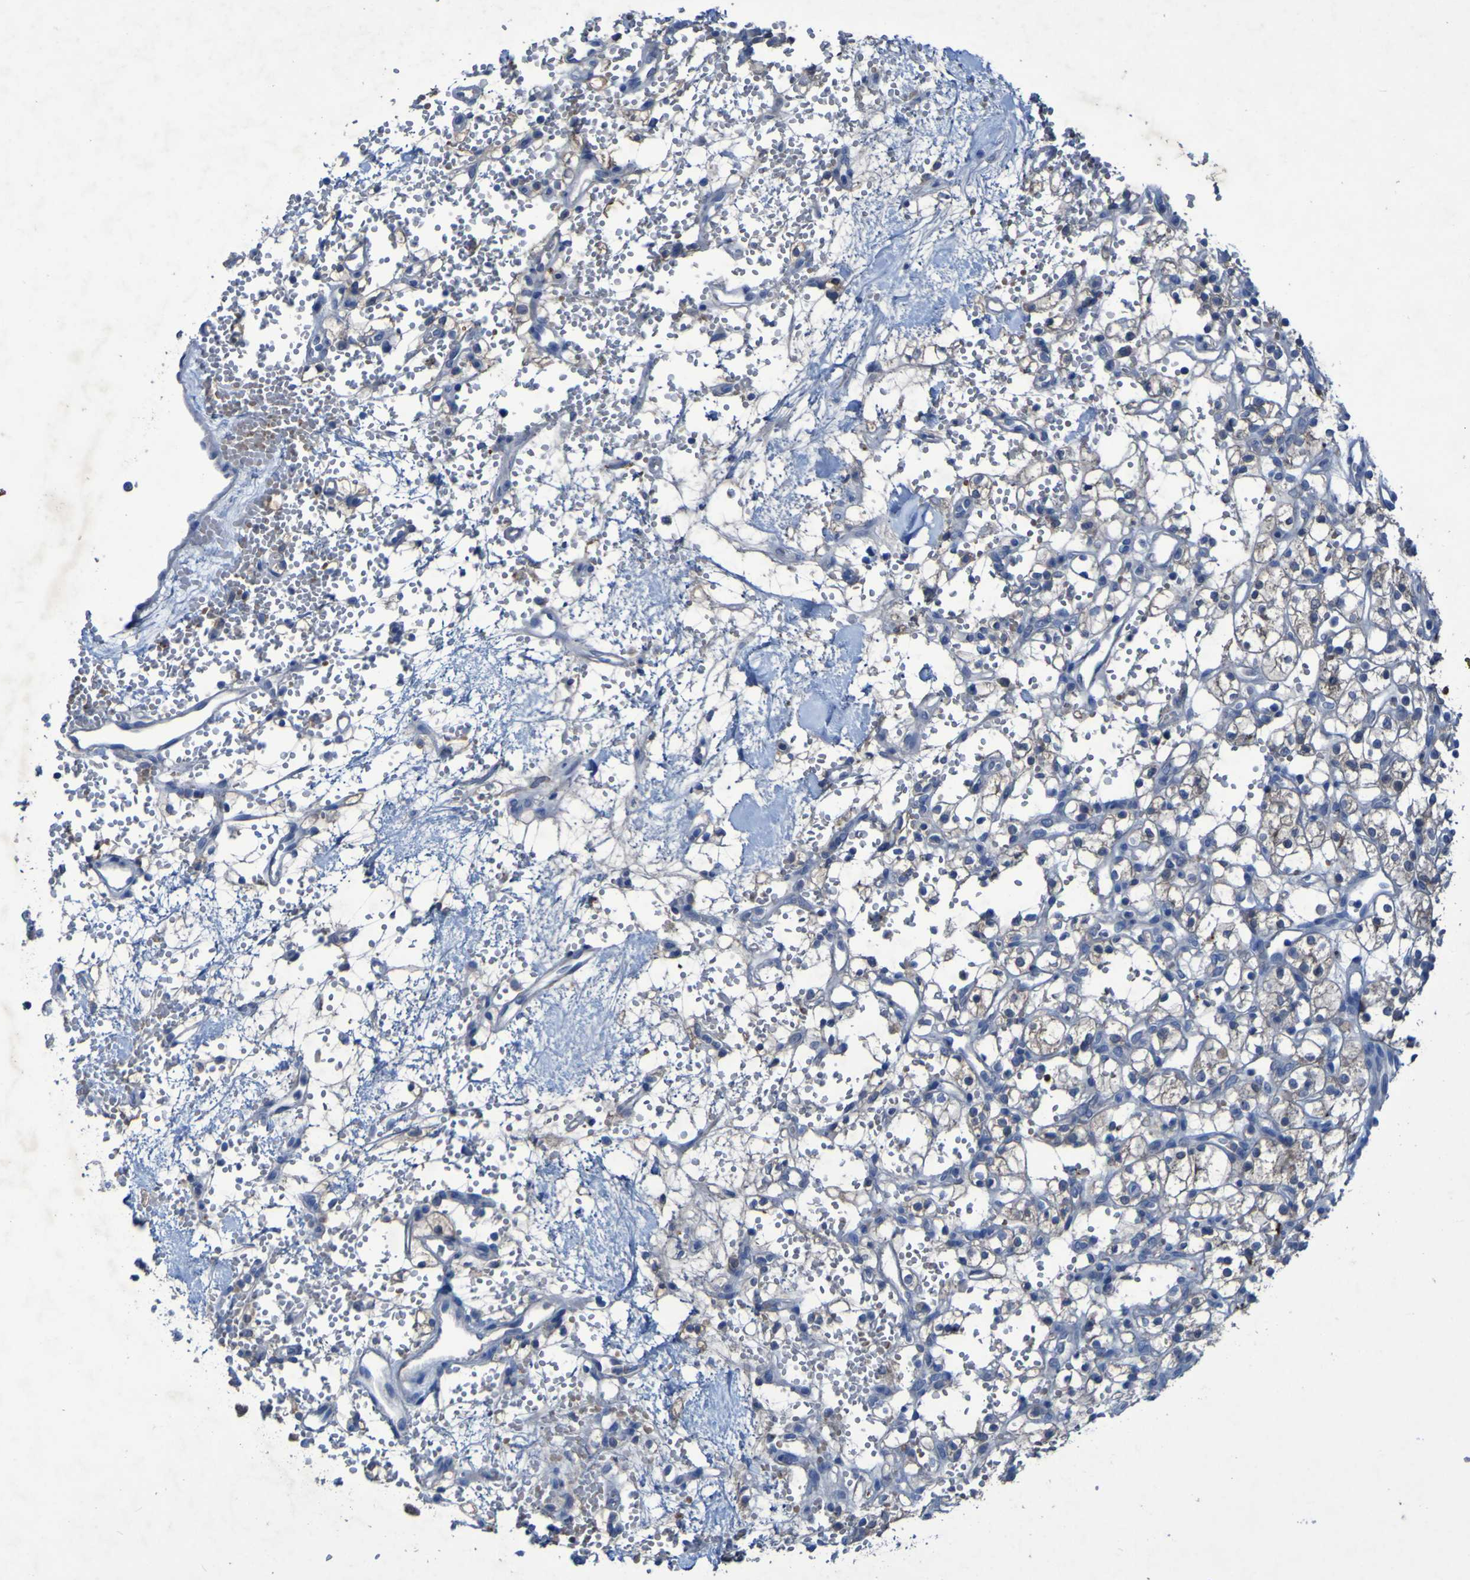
{"staining": {"intensity": "negative", "quantity": "none", "location": "none"}, "tissue": "renal cancer", "cell_type": "Tumor cells", "image_type": "cancer", "snomed": [{"axis": "morphology", "description": "Adenocarcinoma, NOS"}, {"axis": "topography", "description": "Kidney"}], "caption": "High magnification brightfield microscopy of adenocarcinoma (renal) stained with DAB (brown) and counterstained with hematoxylin (blue): tumor cells show no significant expression. Brightfield microscopy of IHC stained with DAB (brown) and hematoxylin (blue), captured at high magnification.", "gene": "SGK2", "patient": {"sex": "female", "age": 60}}